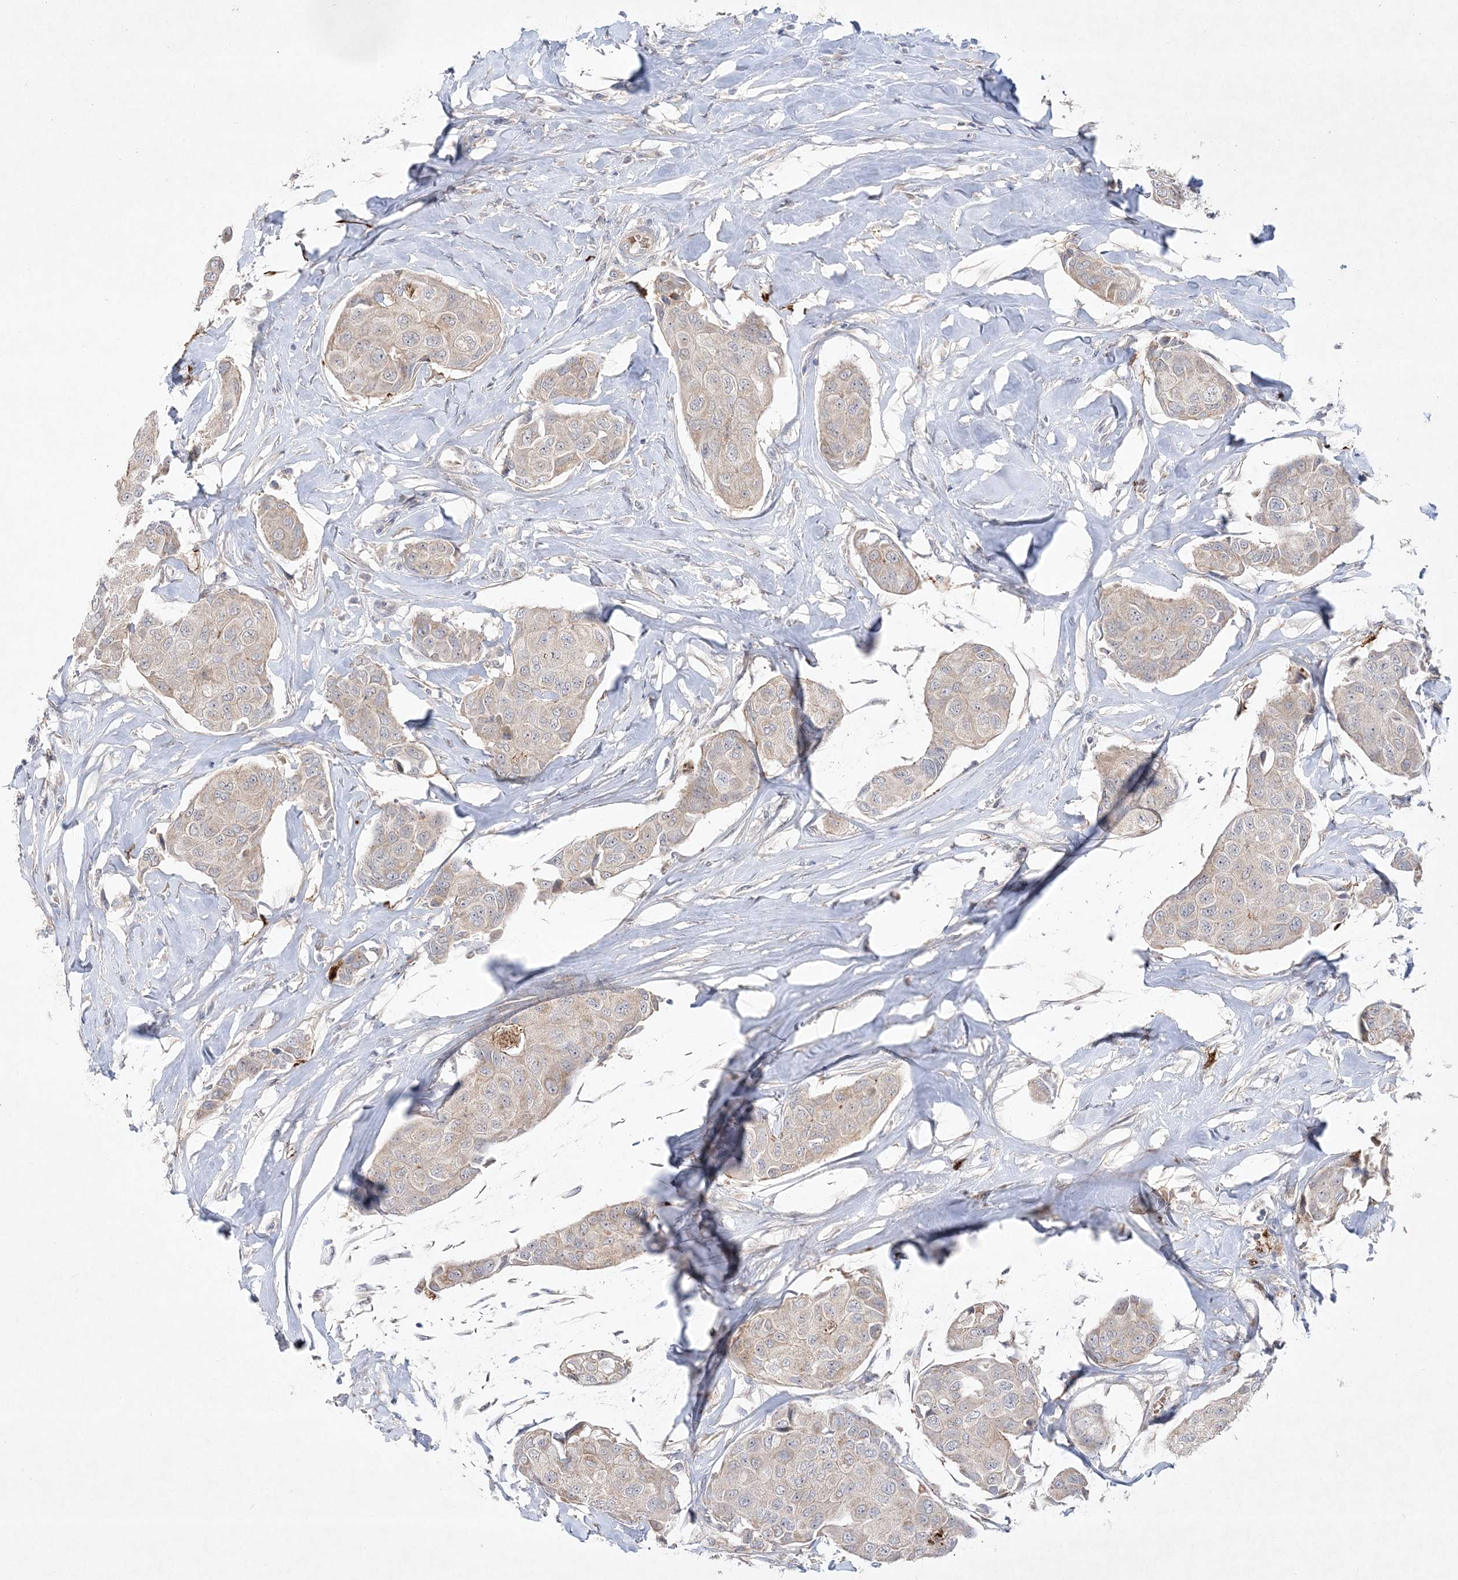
{"staining": {"intensity": "weak", "quantity": "<25%", "location": "cytoplasmic/membranous"}, "tissue": "breast cancer", "cell_type": "Tumor cells", "image_type": "cancer", "snomed": [{"axis": "morphology", "description": "Duct carcinoma"}, {"axis": "topography", "description": "Breast"}], "caption": "A histopathology image of human invasive ductal carcinoma (breast) is negative for staining in tumor cells.", "gene": "CLNK", "patient": {"sex": "female", "age": 80}}